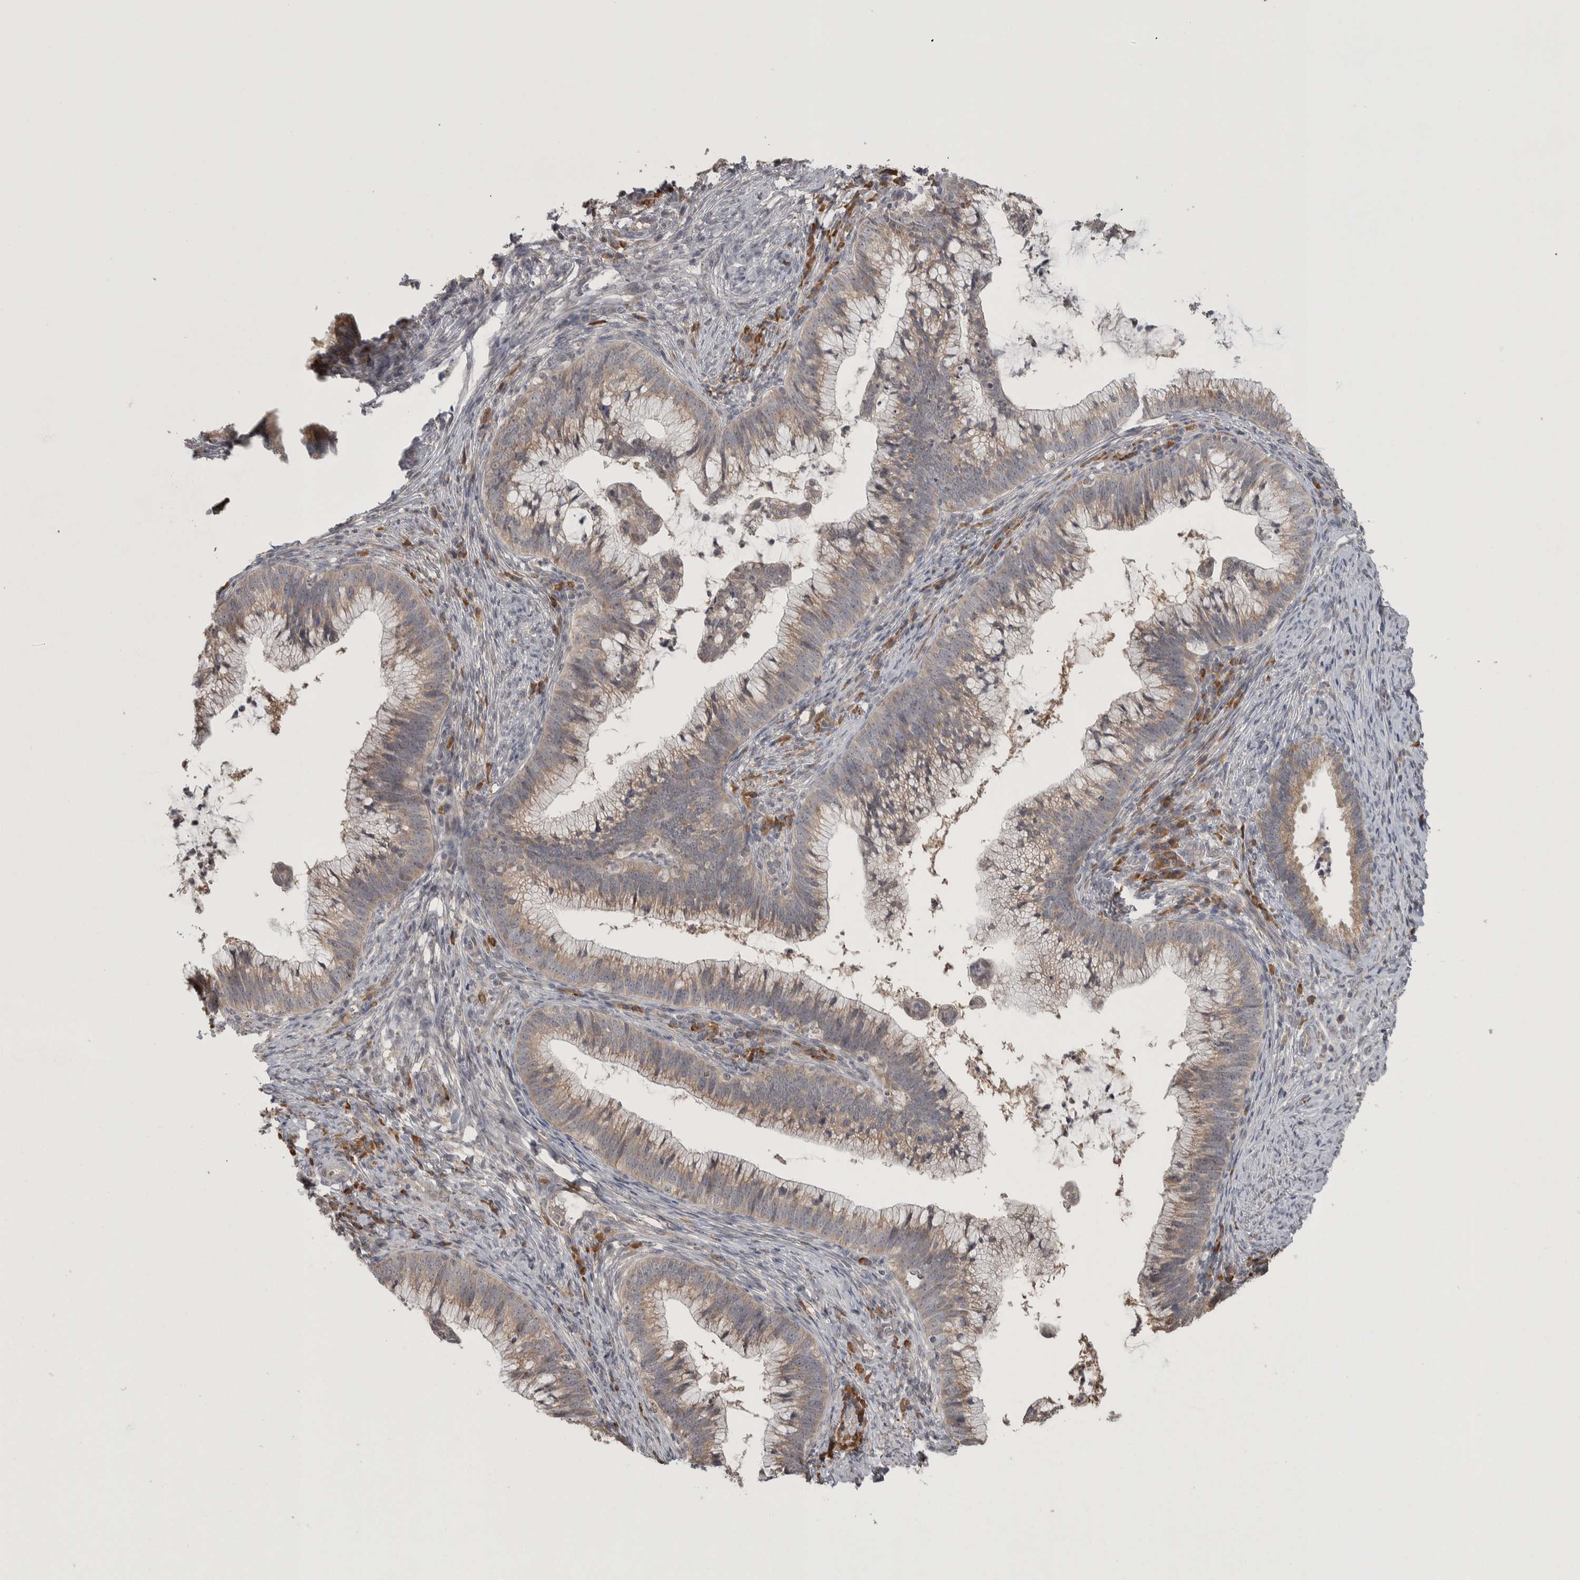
{"staining": {"intensity": "moderate", "quantity": ">75%", "location": "cytoplasmic/membranous"}, "tissue": "cervical cancer", "cell_type": "Tumor cells", "image_type": "cancer", "snomed": [{"axis": "morphology", "description": "Adenocarcinoma, NOS"}, {"axis": "topography", "description": "Cervix"}], "caption": "Brown immunohistochemical staining in human cervical cancer (adenocarcinoma) reveals moderate cytoplasmic/membranous positivity in about >75% of tumor cells. Using DAB (3,3'-diaminobenzidine) (brown) and hematoxylin (blue) stains, captured at high magnification using brightfield microscopy.", "gene": "CUL2", "patient": {"sex": "female", "age": 36}}